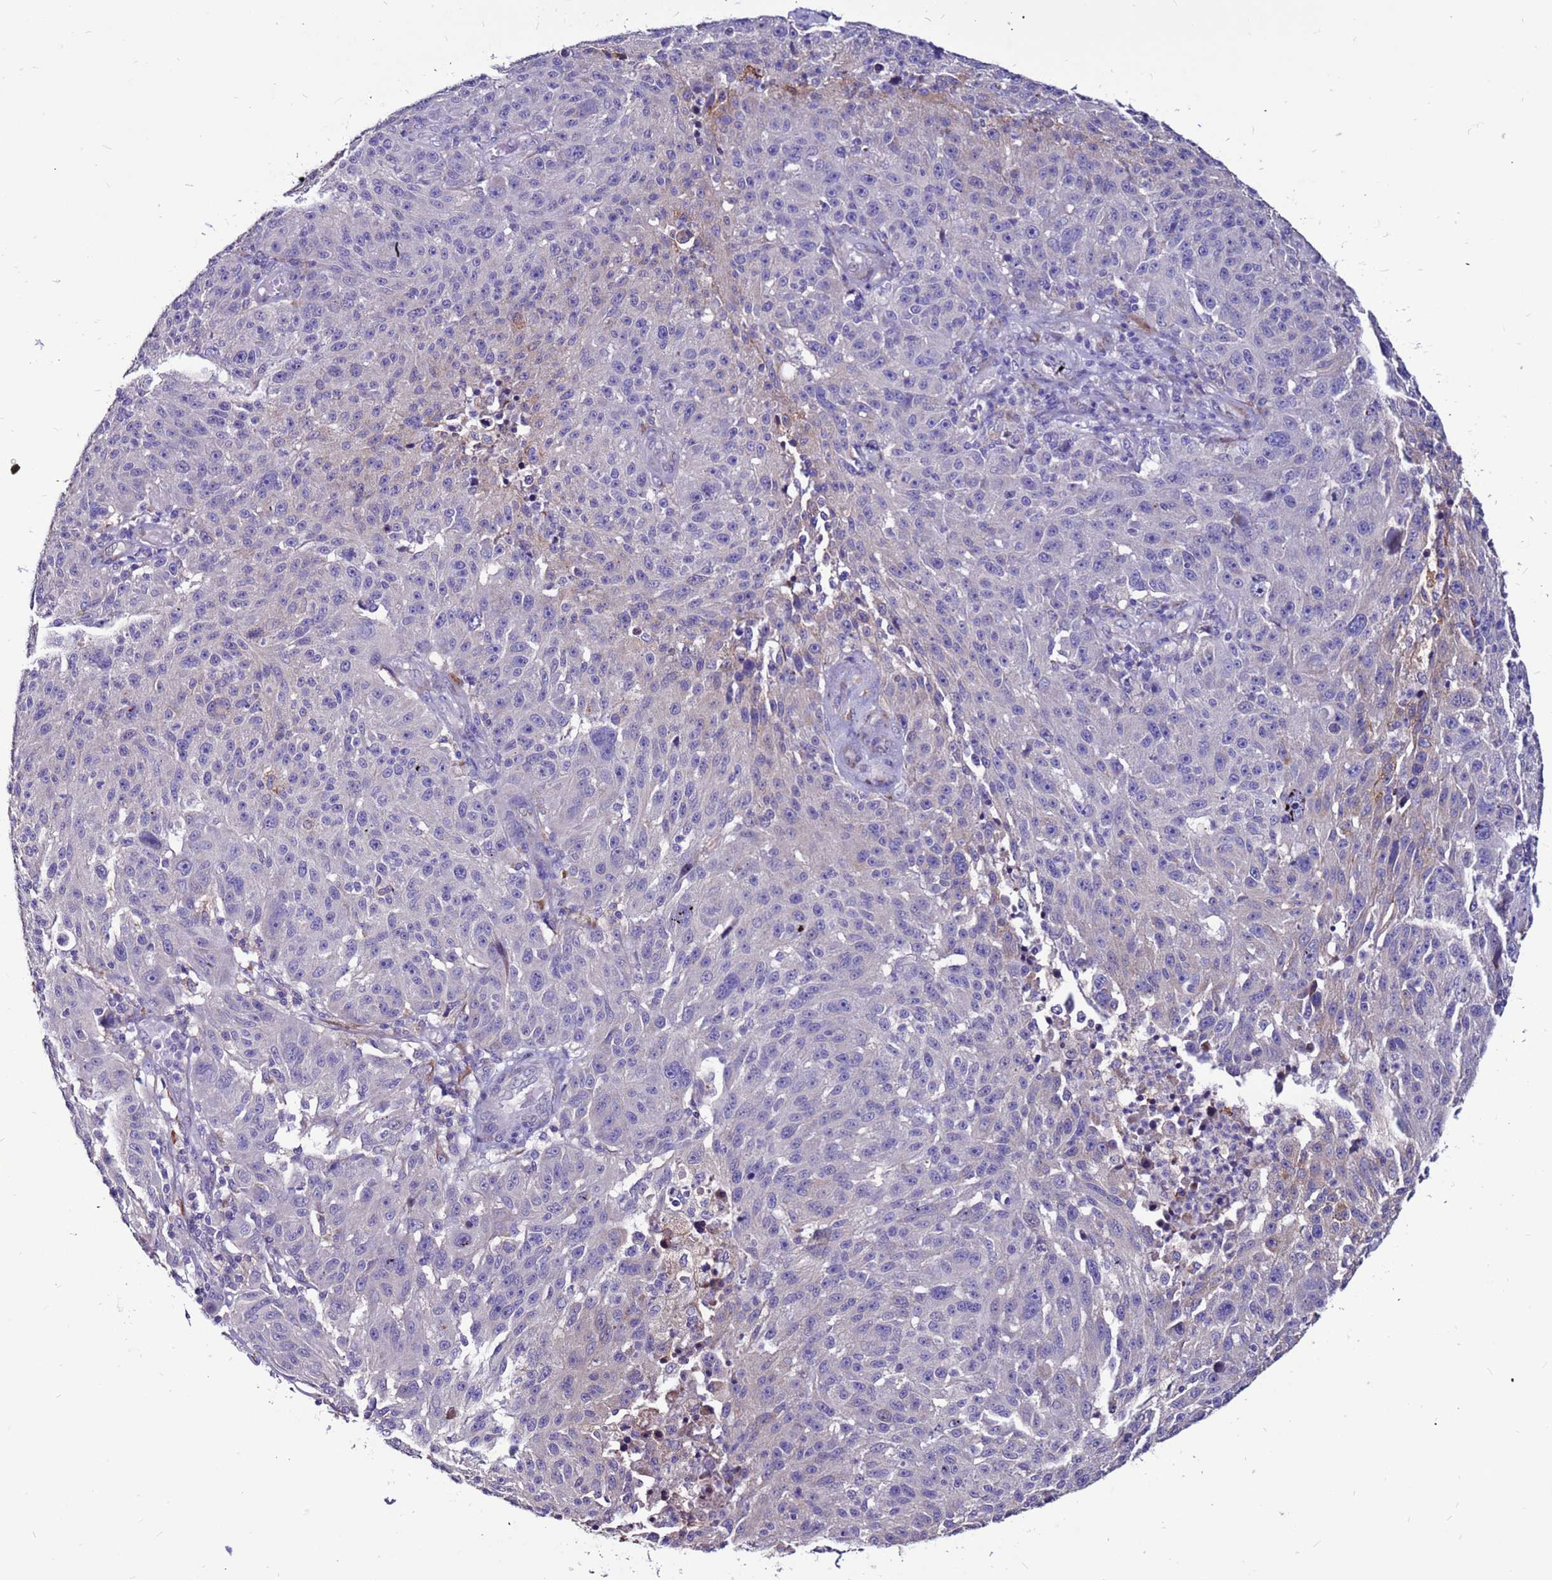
{"staining": {"intensity": "negative", "quantity": "none", "location": "none"}, "tissue": "melanoma", "cell_type": "Tumor cells", "image_type": "cancer", "snomed": [{"axis": "morphology", "description": "Malignant melanoma, NOS"}, {"axis": "topography", "description": "Skin"}], "caption": "High power microscopy image of an immunohistochemistry (IHC) micrograph of malignant melanoma, revealing no significant expression in tumor cells. (Stains: DAB immunohistochemistry with hematoxylin counter stain, Microscopy: brightfield microscopy at high magnification).", "gene": "SLC44A3", "patient": {"sex": "male", "age": 53}}